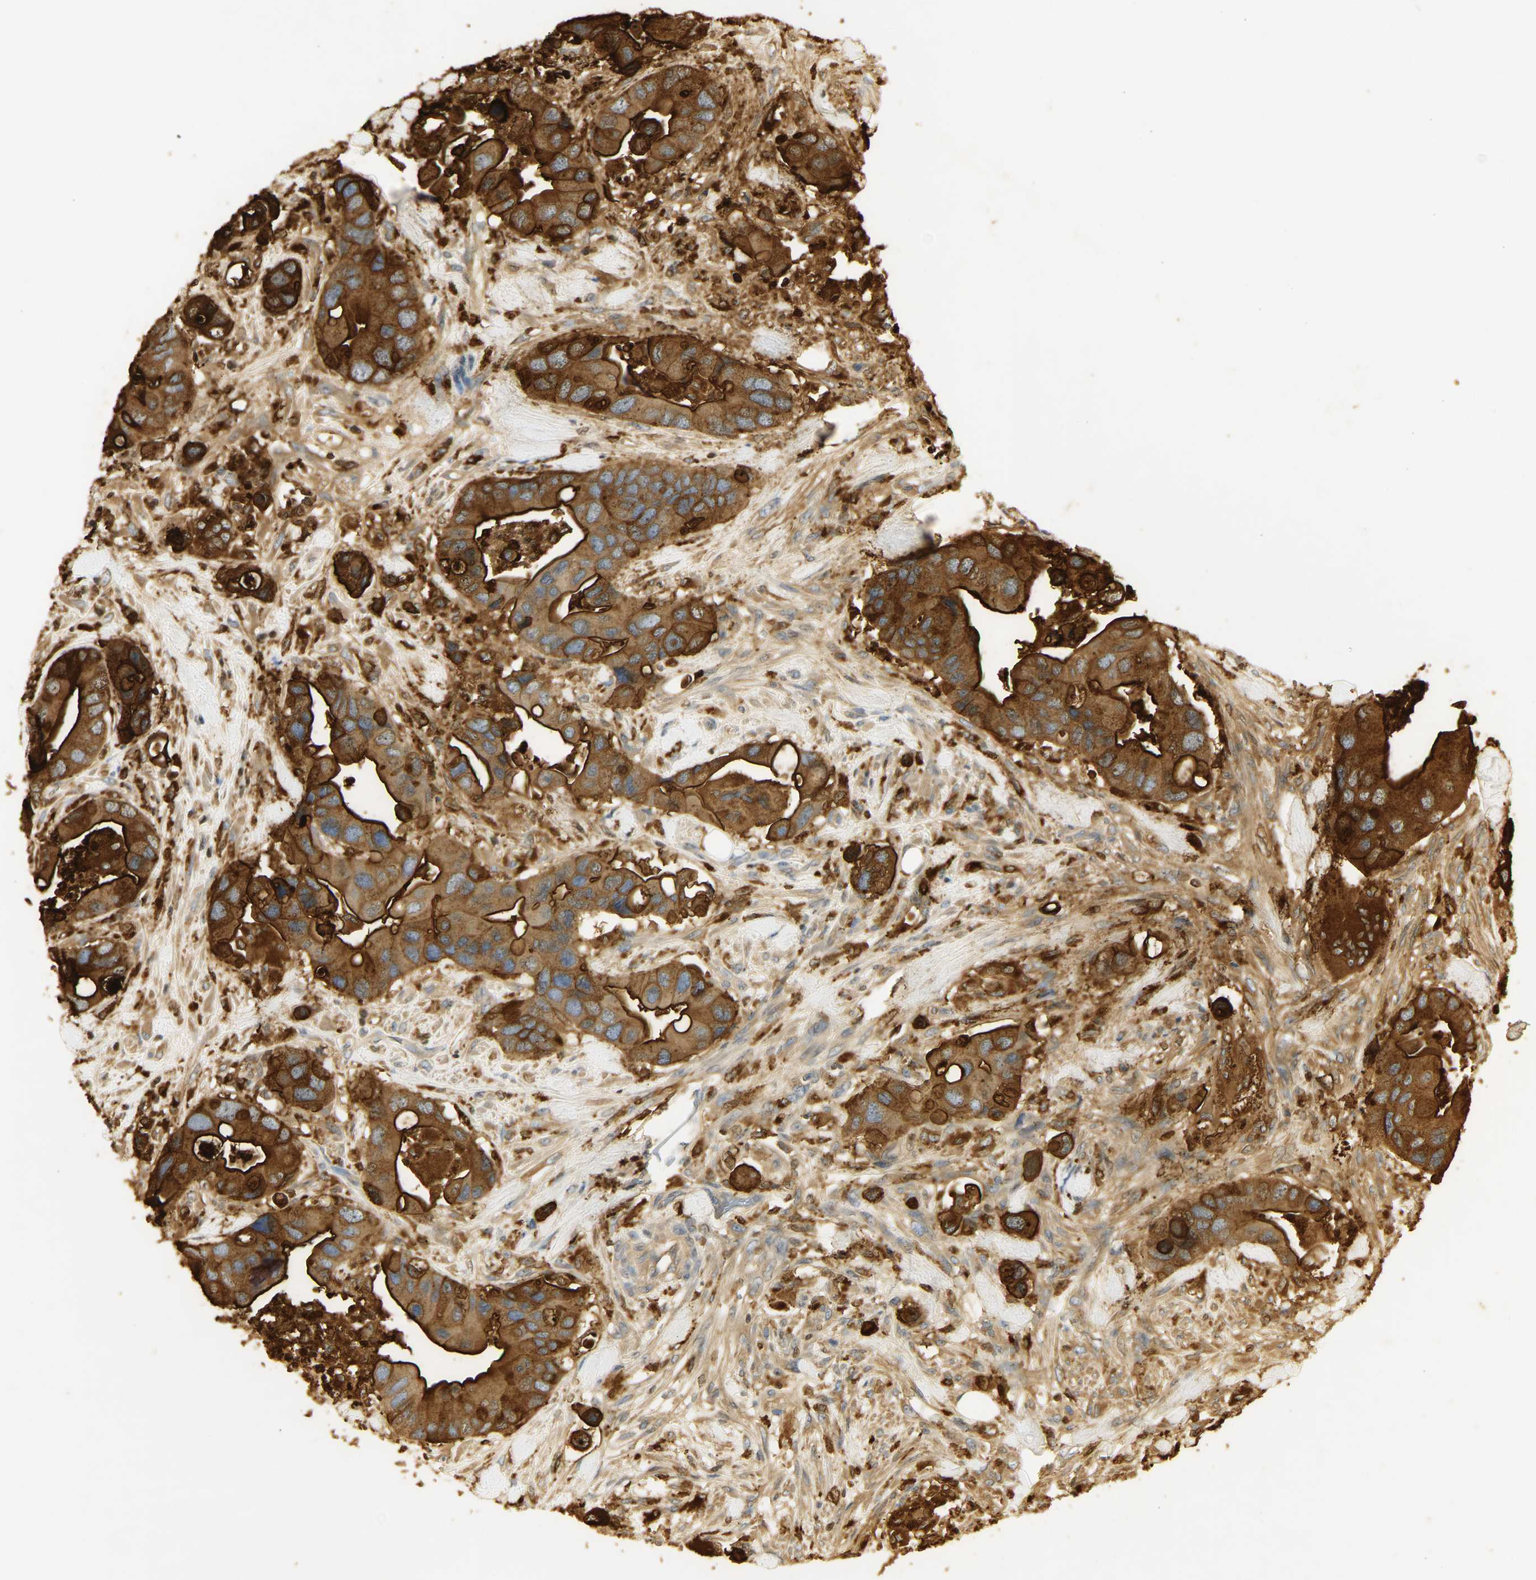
{"staining": {"intensity": "strong", "quantity": ">75%", "location": "cytoplasmic/membranous"}, "tissue": "colorectal cancer", "cell_type": "Tumor cells", "image_type": "cancer", "snomed": [{"axis": "morphology", "description": "Adenocarcinoma, NOS"}, {"axis": "topography", "description": "Rectum"}], "caption": "Immunohistochemistry (IHC) staining of adenocarcinoma (colorectal), which reveals high levels of strong cytoplasmic/membranous positivity in approximately >75% of tumor cells indicating strong cytoplasmic/membranous protein staining. The staining was performed using DAB (3,3'-diaminobenzidine) (brown) for protein detection and nuclei were counterstained in hematoxylin (blue).", "gene": "CEACAM5", "patient": {"sex": "female", "age": 57}}